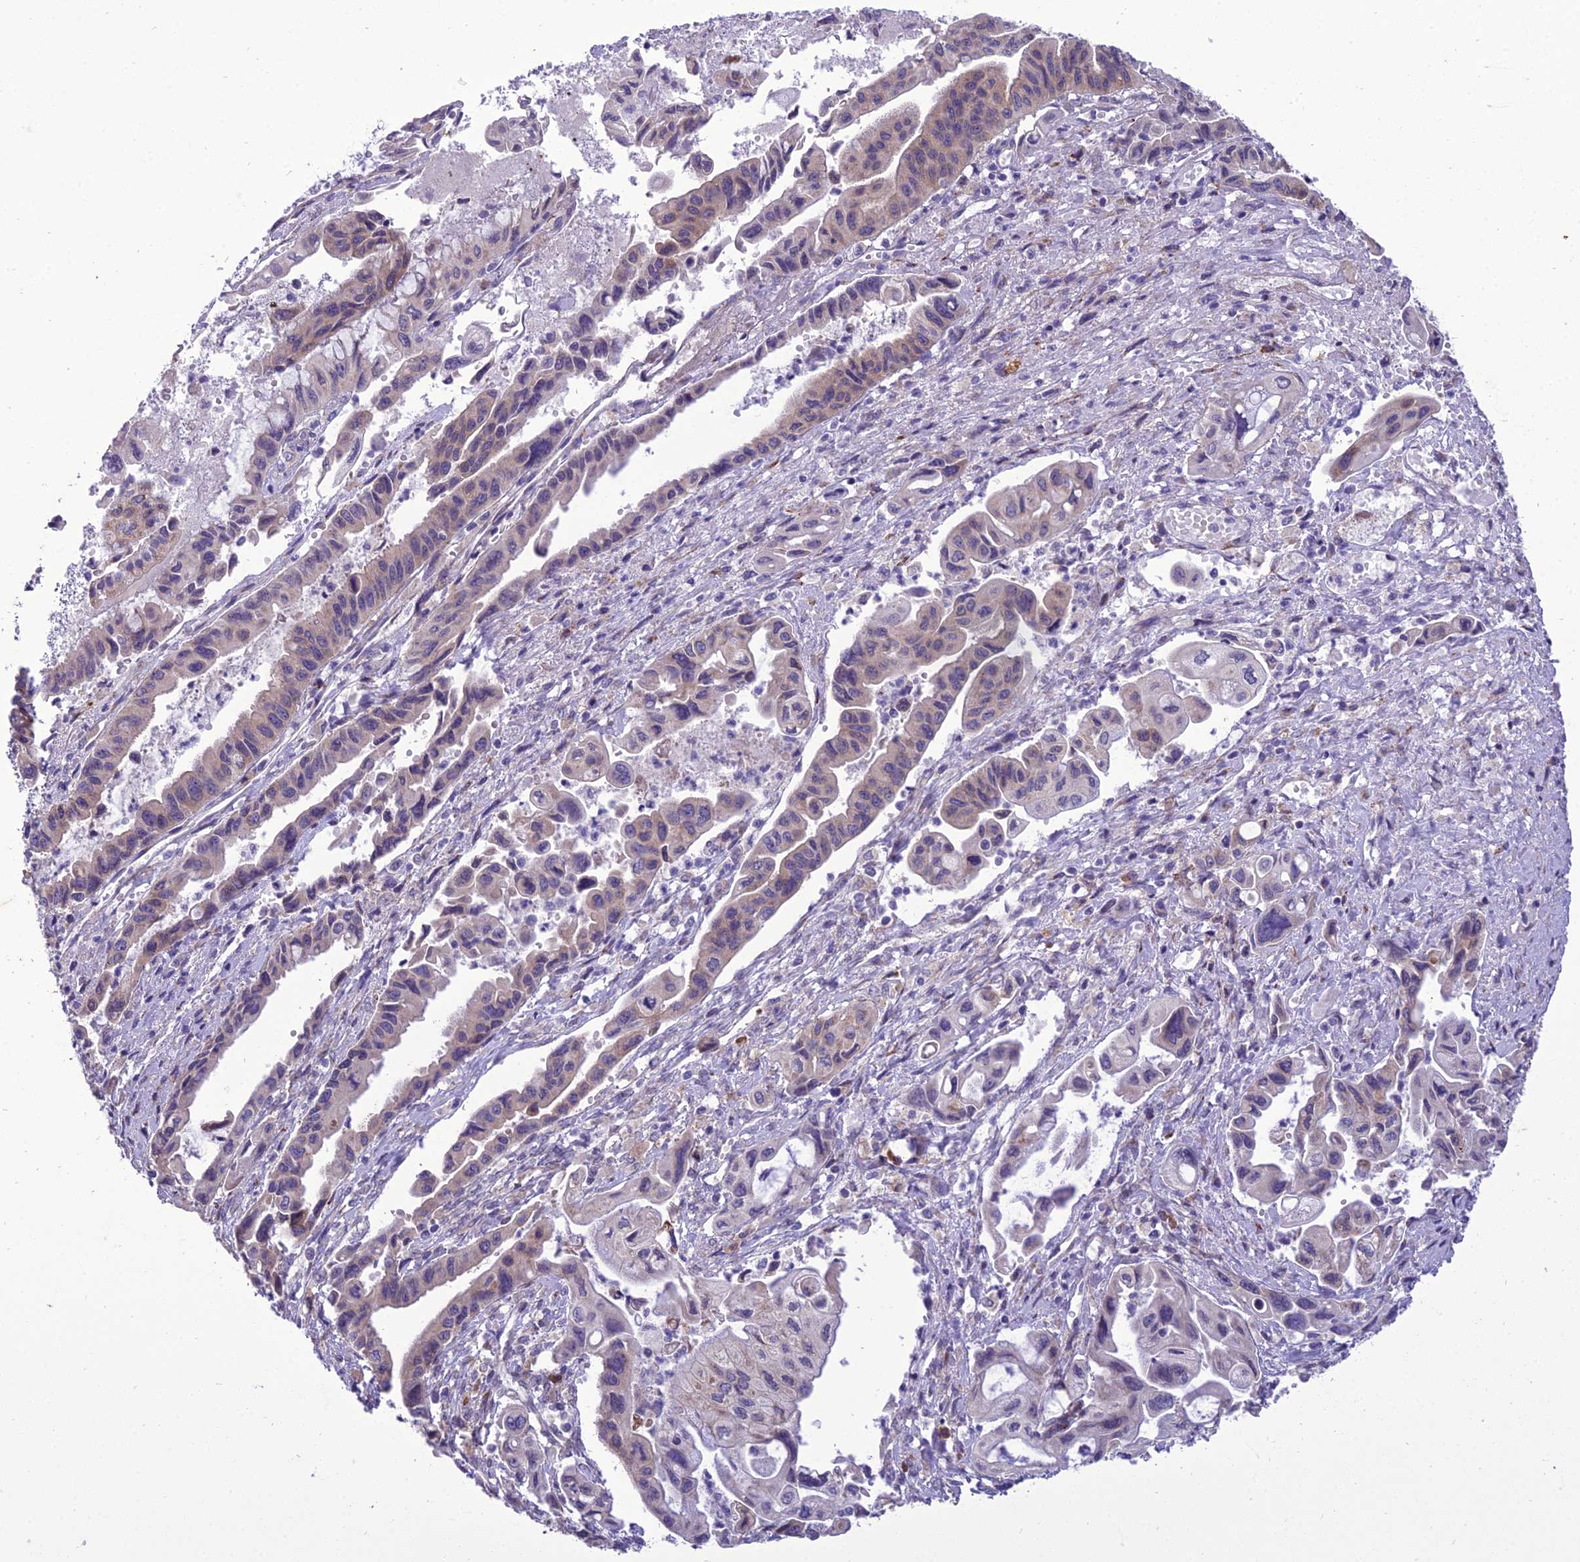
{"staining": {"intensity": "weak", "quantity": "<25%", "location": "cytoplasmic/membranous"}, "tissue": "pancreatic cancer", "cell_type": "Tumor cells", "image_type": "cancer", "snomed": [{"axis": "morphology", "description": "Adenocarcinoma, NOS"}, {"axis": "topography", "description": "Pancreas"}], "caption": "The IHC photomicrograph has no significant positivity in tumor cells of pancreatic cancer (adenocarcinoma) tissue.", "gene": "NEURL2", "patient": {"sex": "female", "age": 50}}